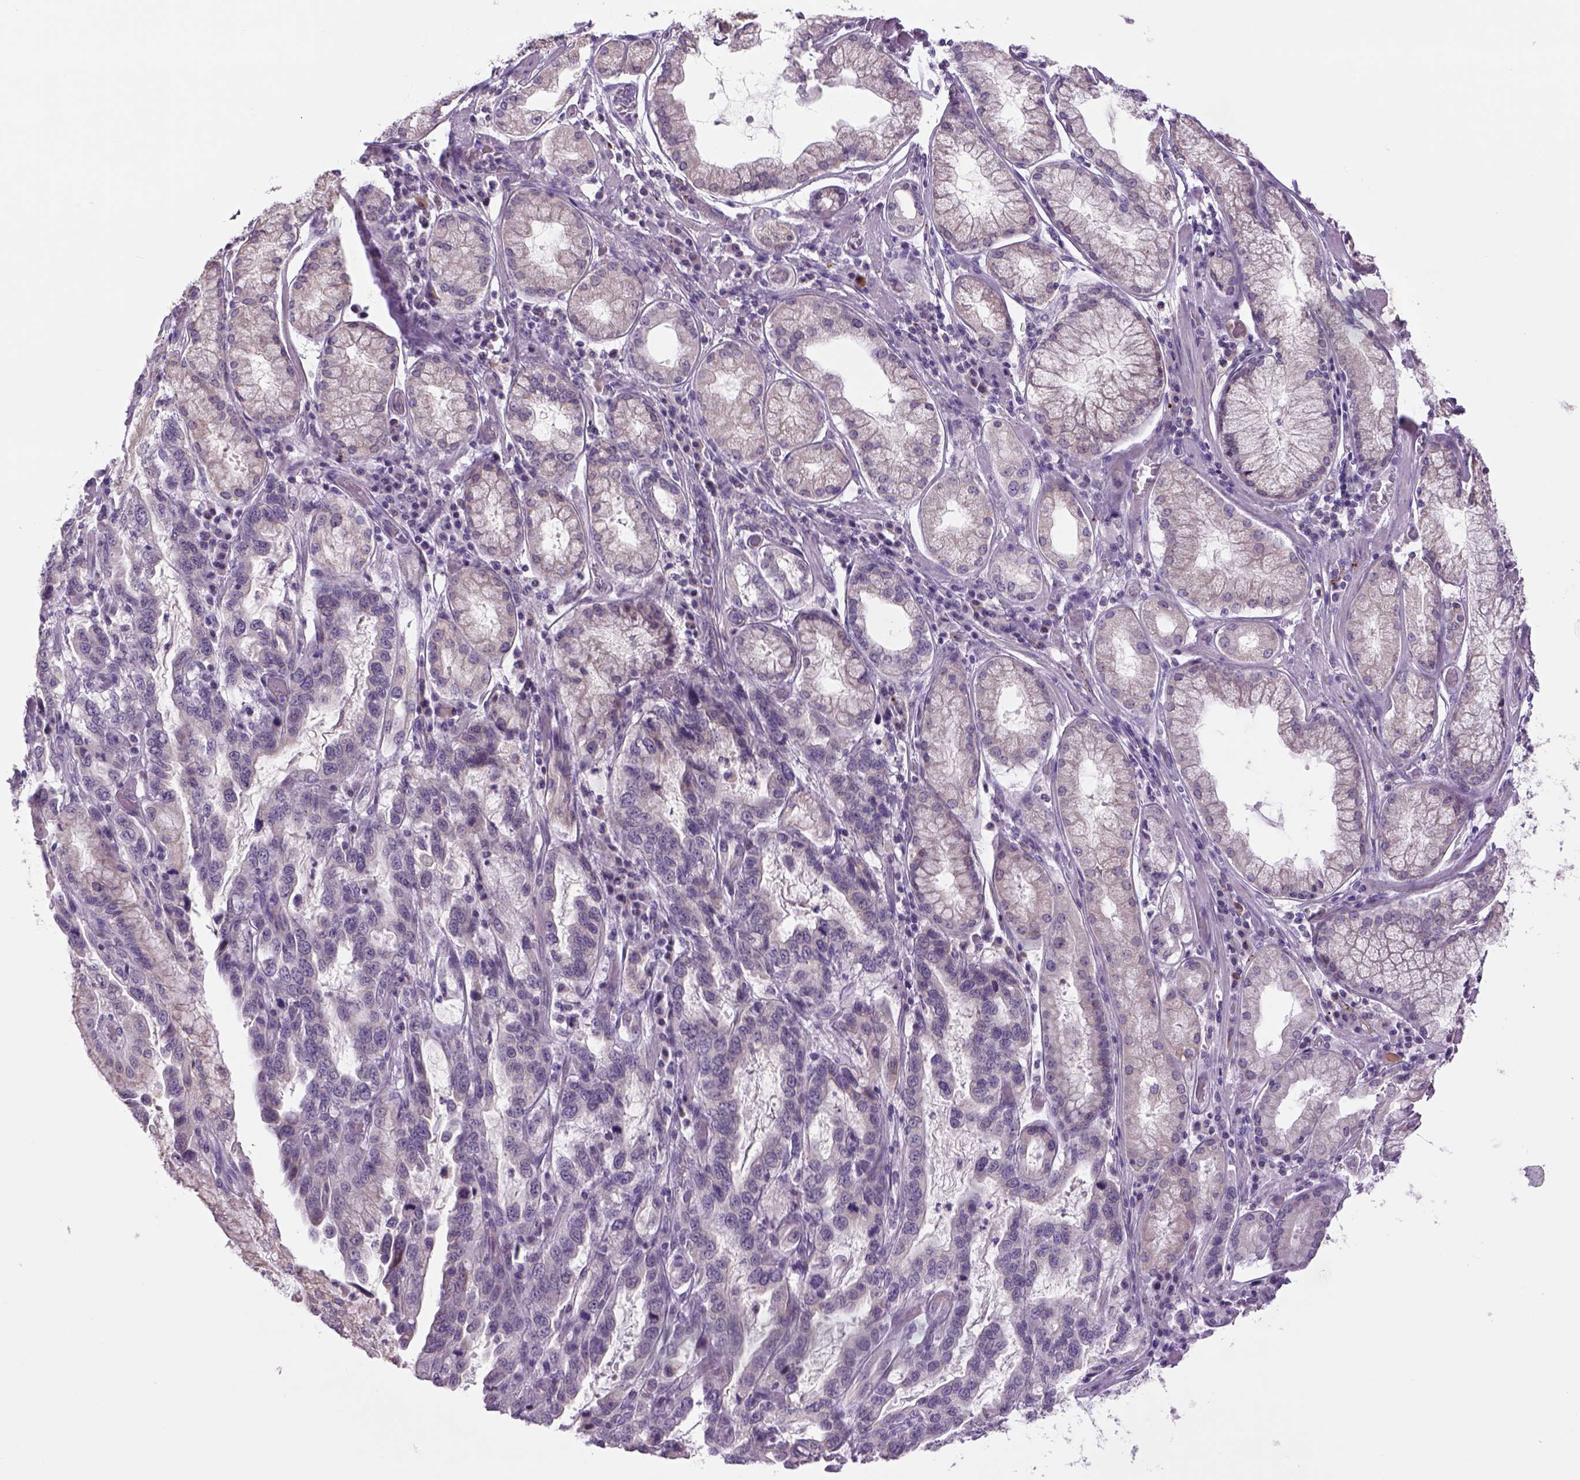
{"staining": {"intensity": "negative", "quantity": "none", "location": "none"}, "tissue": "stomach cancer", "cell_type": "Tumor cells", "image_type": "cancer", "snomed": [{"axis": "morphology", "description": "Adenocarcinoma, NOS"}, {"axis": "topography", "description": "Stomach, lower"}], "caption": "High power microscopy histopathology image of an immunohistochemistry (IHC) micrograph of stomach cancer, revealing no significant staining in tumor cells. Nuclei are stained in blue.", "gene": "DBH", "patient": {"sex": "female", "age": 76}}